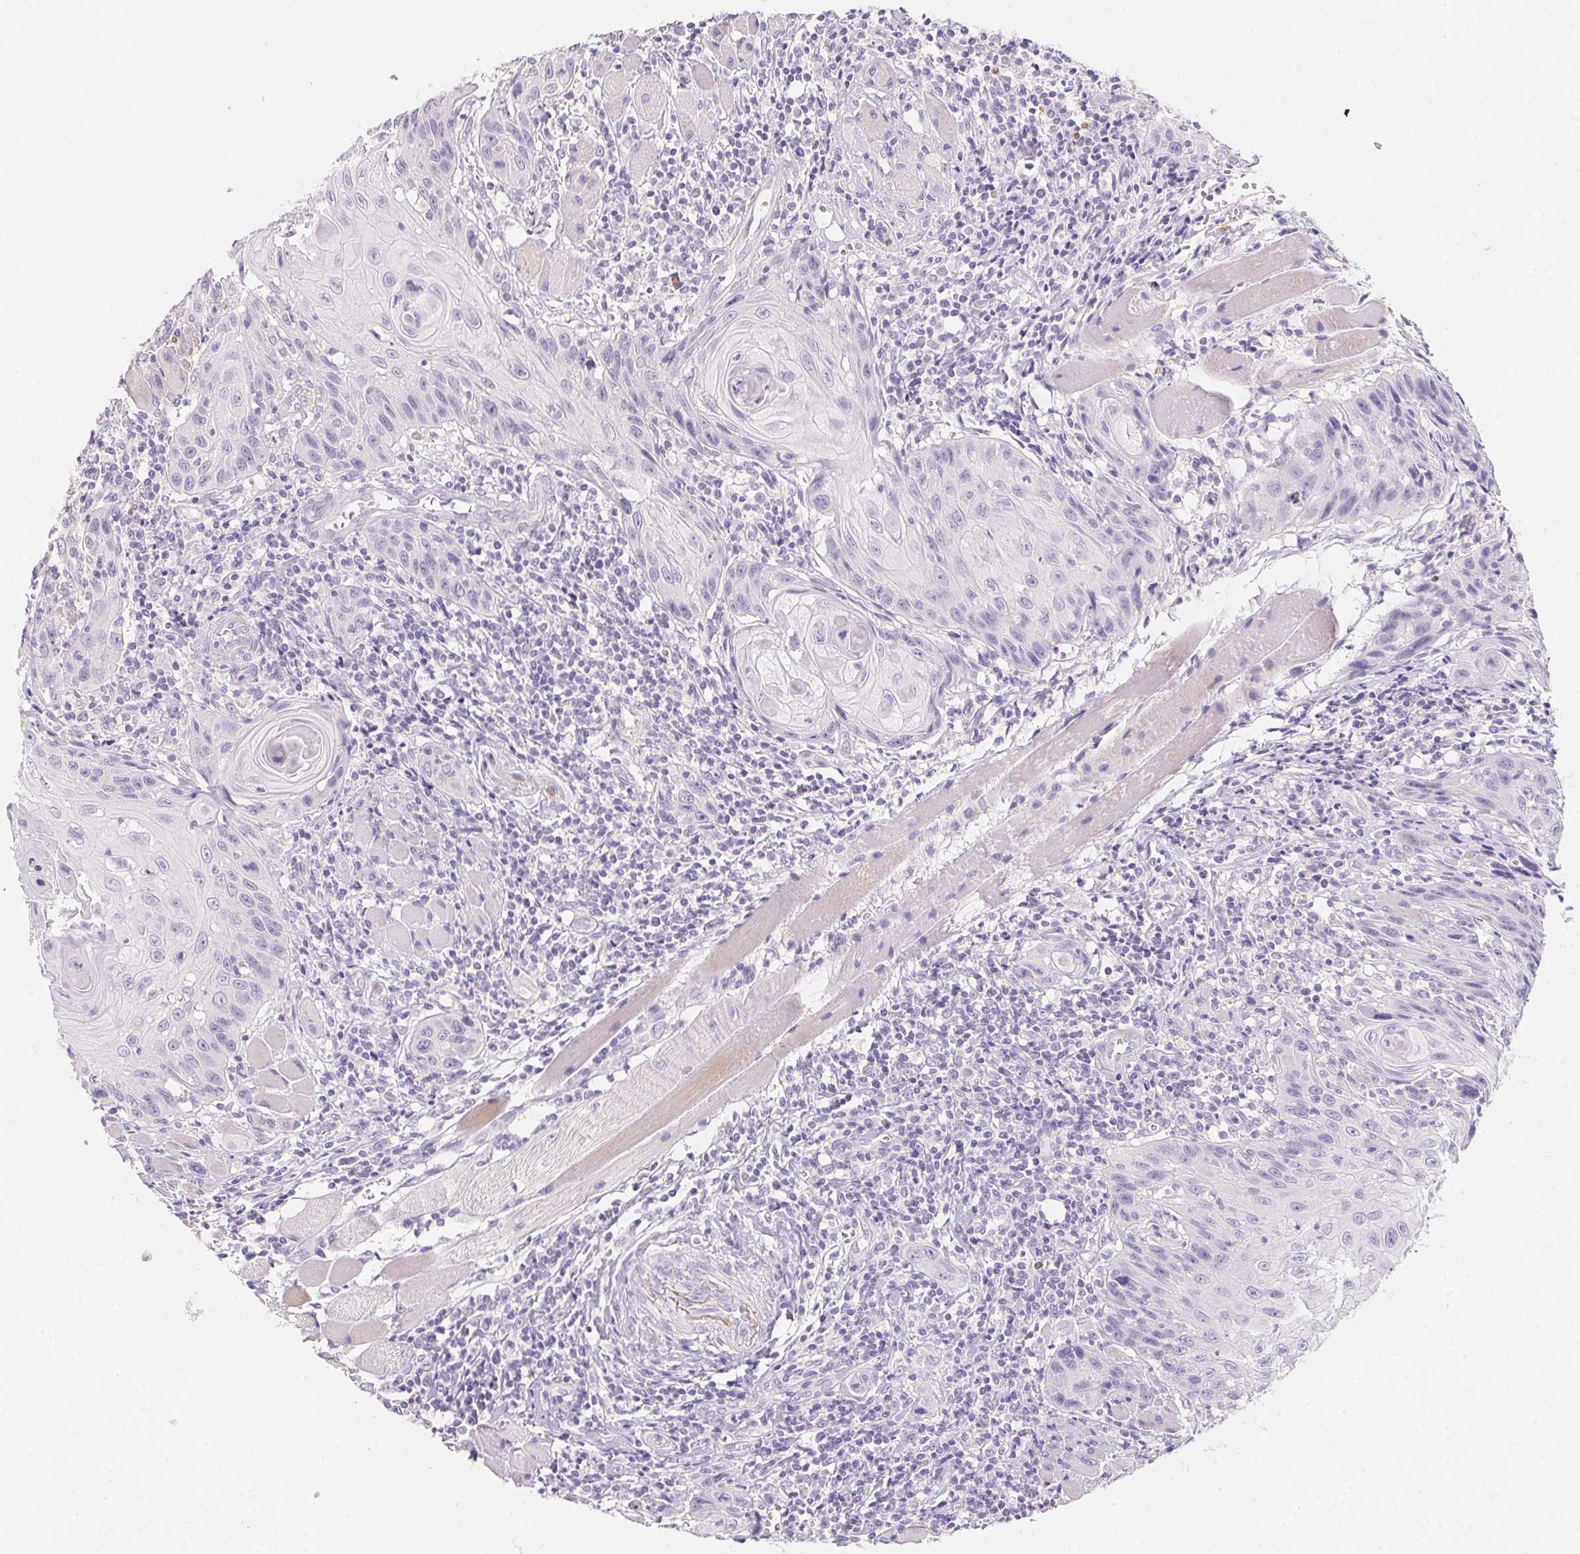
{"staining": {"intensity": "negative", "quantity": "none", "location": "none"}, "tissue": "head and neck cancer", "cell_type": "Tumor cells", "image_type": "cancer", "snomed": [{"axis": "morphology", "description": "Squamous cell carcinoma, NOS"}, {"axis": "topography", "description": "Oral tissue"}, {"axis": "topography", "description": "Head-Neck"}], "caption": "An IHC image of head and neck squamous cell carcinoma is shown. There is no staining in tumor cells of head and neck squamous cell carcinoma. (DAB IHC, high magnification).", "gene": "MYL4", "patient": {"sex": "male", "age": 58}}